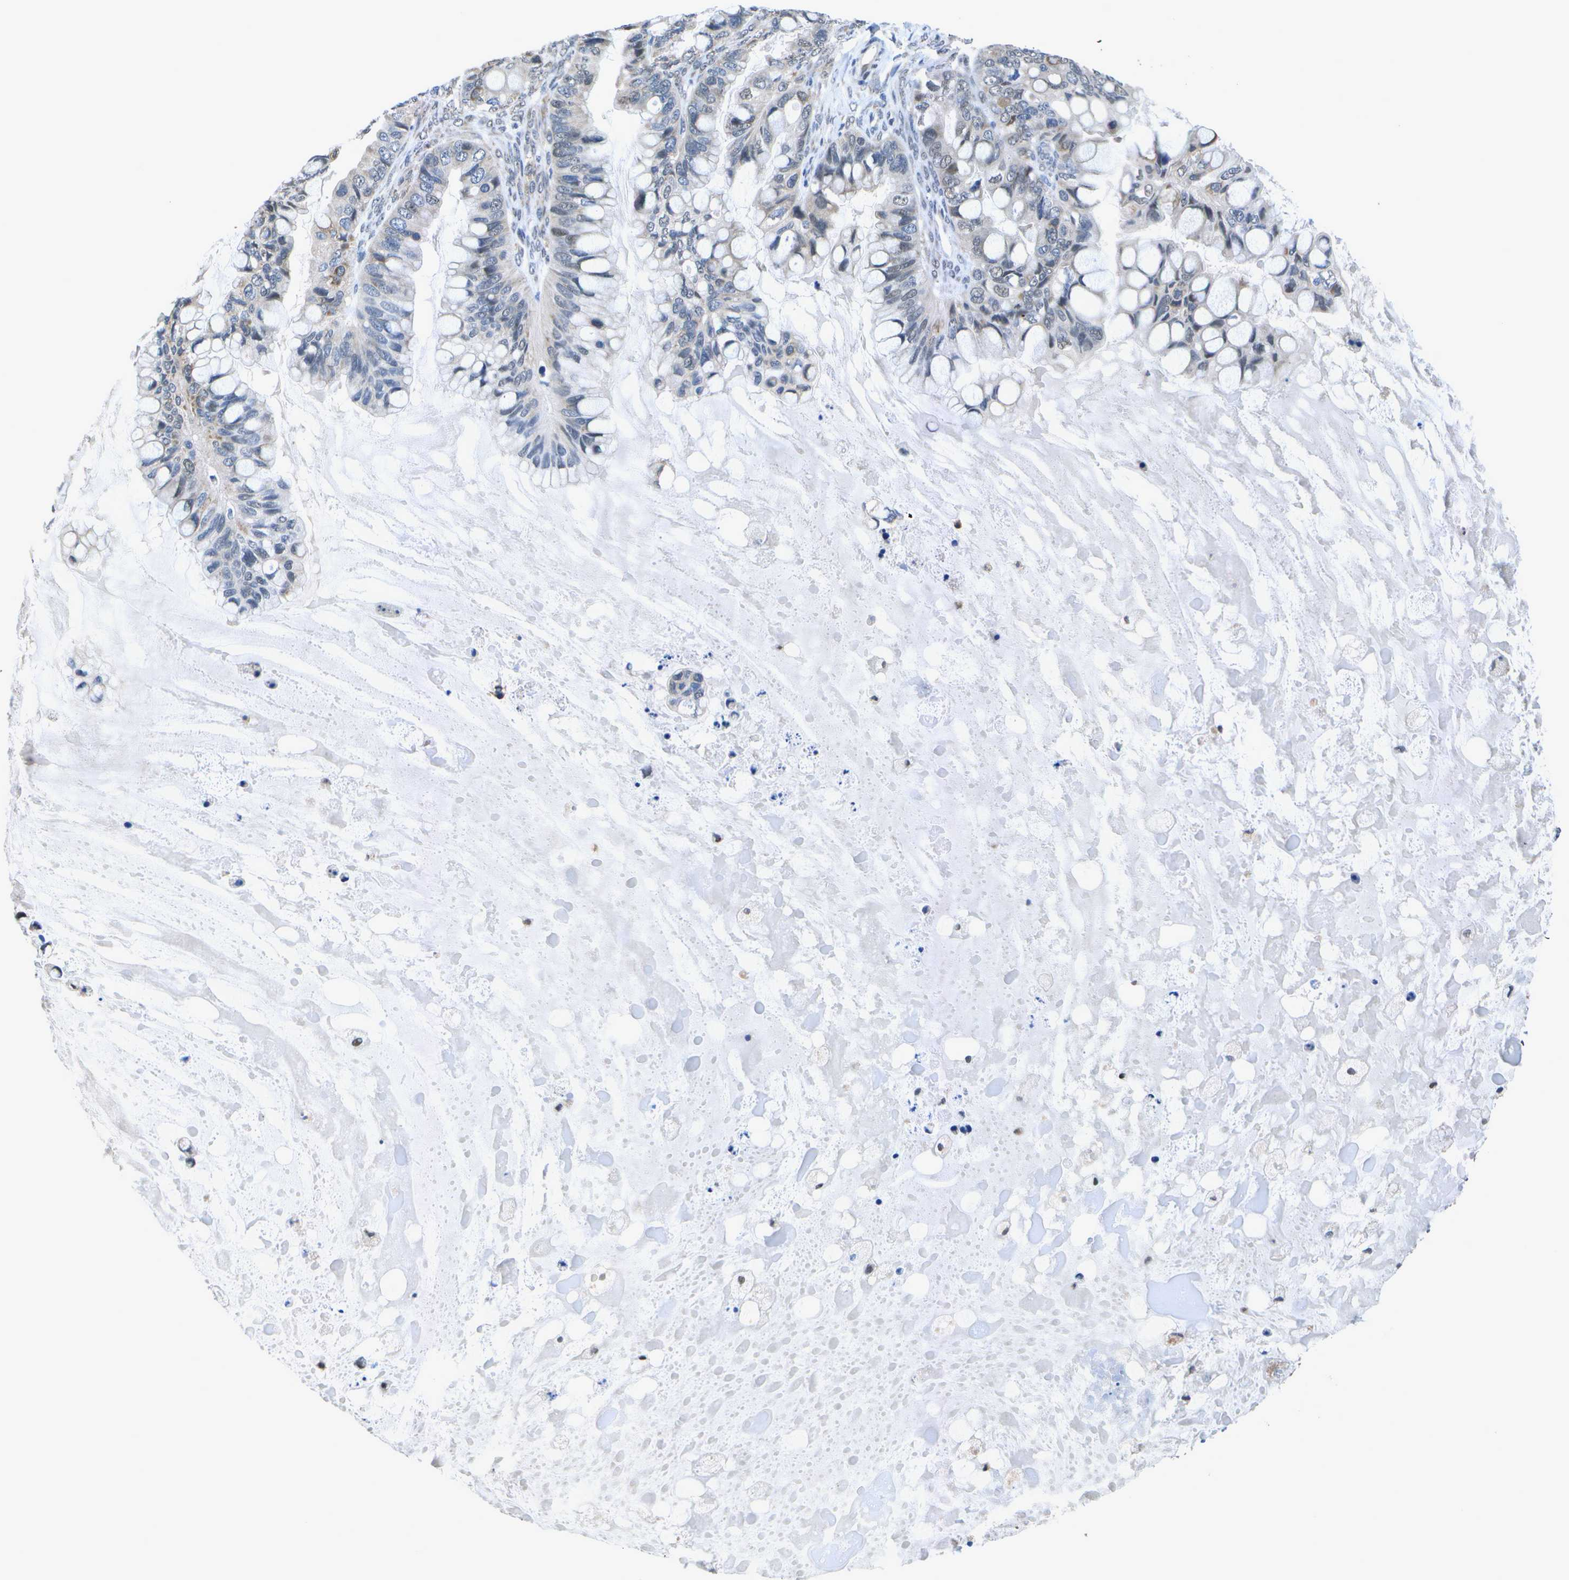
{"staining": {"intensity": "weak", "quantity": "<25%", "location": "nuclear"}, "tissue": "ovarian cancer", "cell_type": "Tumor cells", "image_type": "cancer", "snomed": [{"axis": "morphology", "description": "Cystadenocarcinoma, mucinous, NOS"}, {"axis": "topography", "description": "Ovary"}], "caption": "A micrograph of ovarian cancer stained for a protein demonstrates no brown staining in tumor cells. The staining was performed using DAB (3,3'-diaminobenzidine) to visualize the protein expression in brown, while the nuclei were stained in blue with hematoxylin (Magnification: 20x).", "gene": "DSE", "patient": {"sex": "female", "age": 80}}